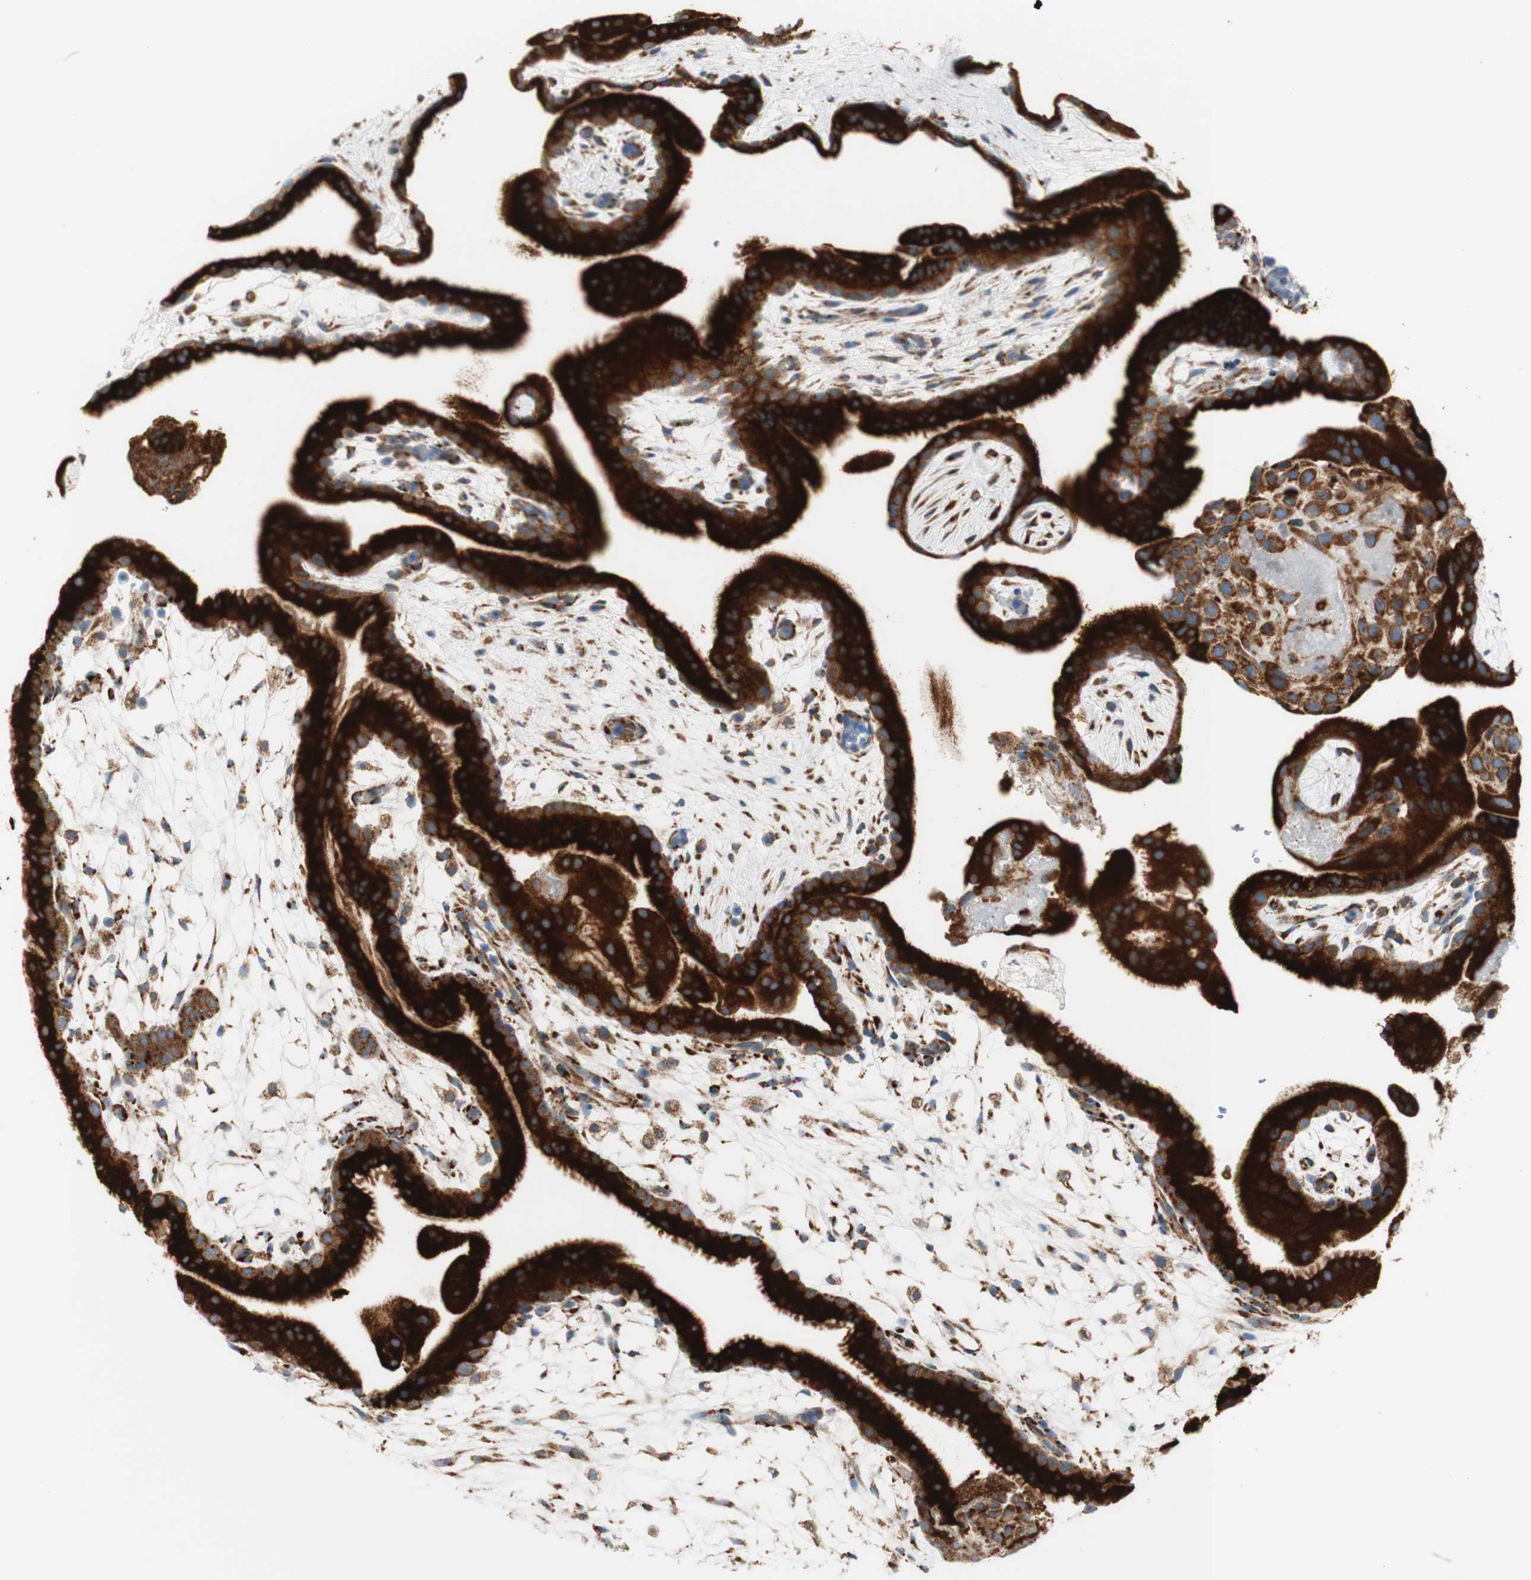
{"staining": {"intensity": "strong", "quantity": ">75%", "location": "cytoplasmic/membranous"}, "tissue": "placenta", "cell_type": "Trophoblastic cells", "image_type": "normal", "snomed": [{"axis": "morphology", "description": "Normal tissue, NOS"}, {"axis": "topography", "description": "Placenta"}], "caption": "Strong cytoplasmic/membranous expression is seen in about >75% of trophoblastic cells in unremarkable placenta.", "gene": "MANF", "patient": {"sex": "female", "age": 19}}